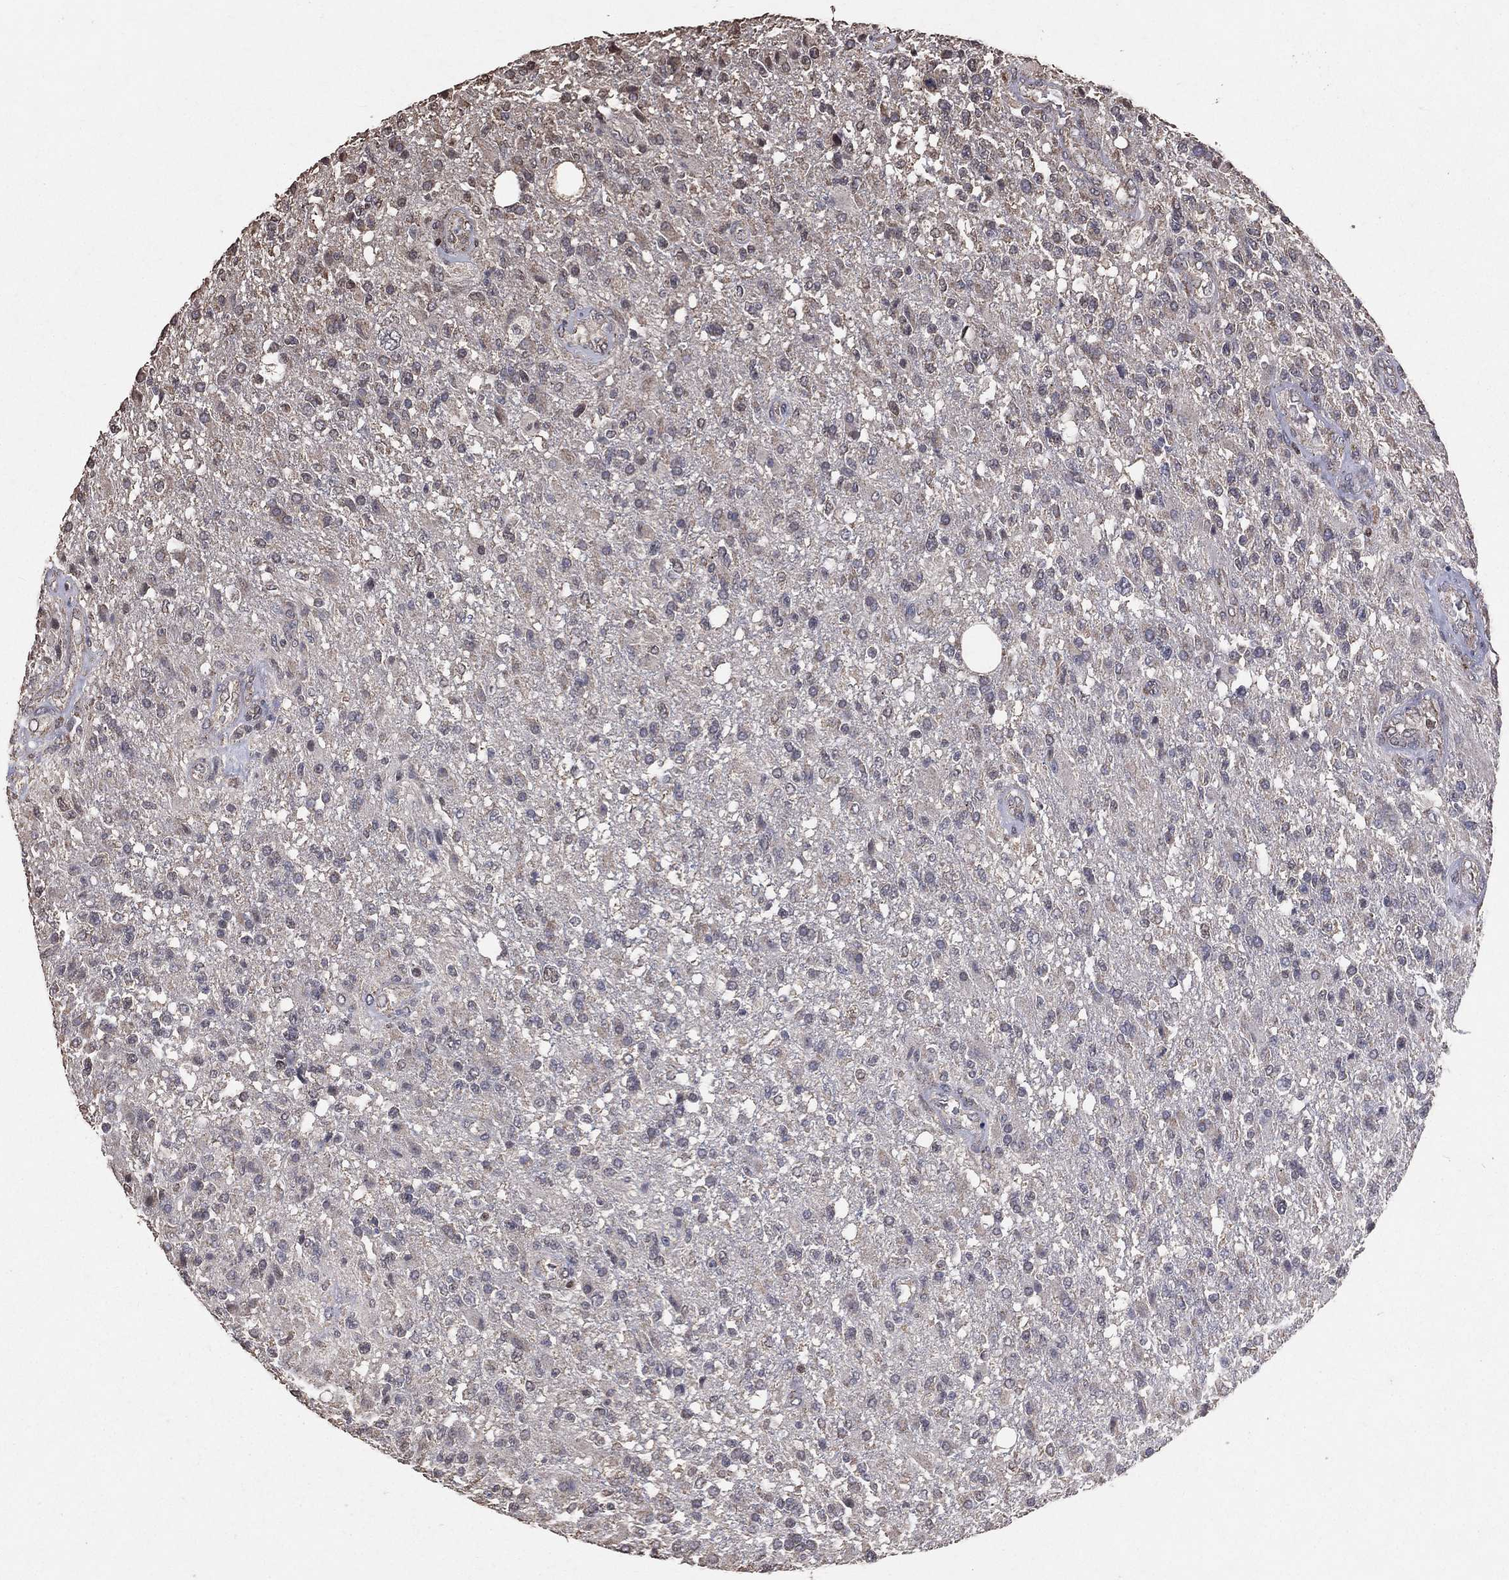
{"staining": {"intensity": "negative", "quantity": "none", "location": "none"}, "tissue": "glioma", "cell_type": "Tumor cells", "image_type": "cancer", "snomed": [{"axis": "morphology", "description": "Glioma, malignant, High grade"}, {"axis": "topography", "description": "Brain"}], "caption": "Tumor cells are negative for protein expression in human glioma.", "gene": "LY6K", "patient": {"sex": "male", "age": 56}}